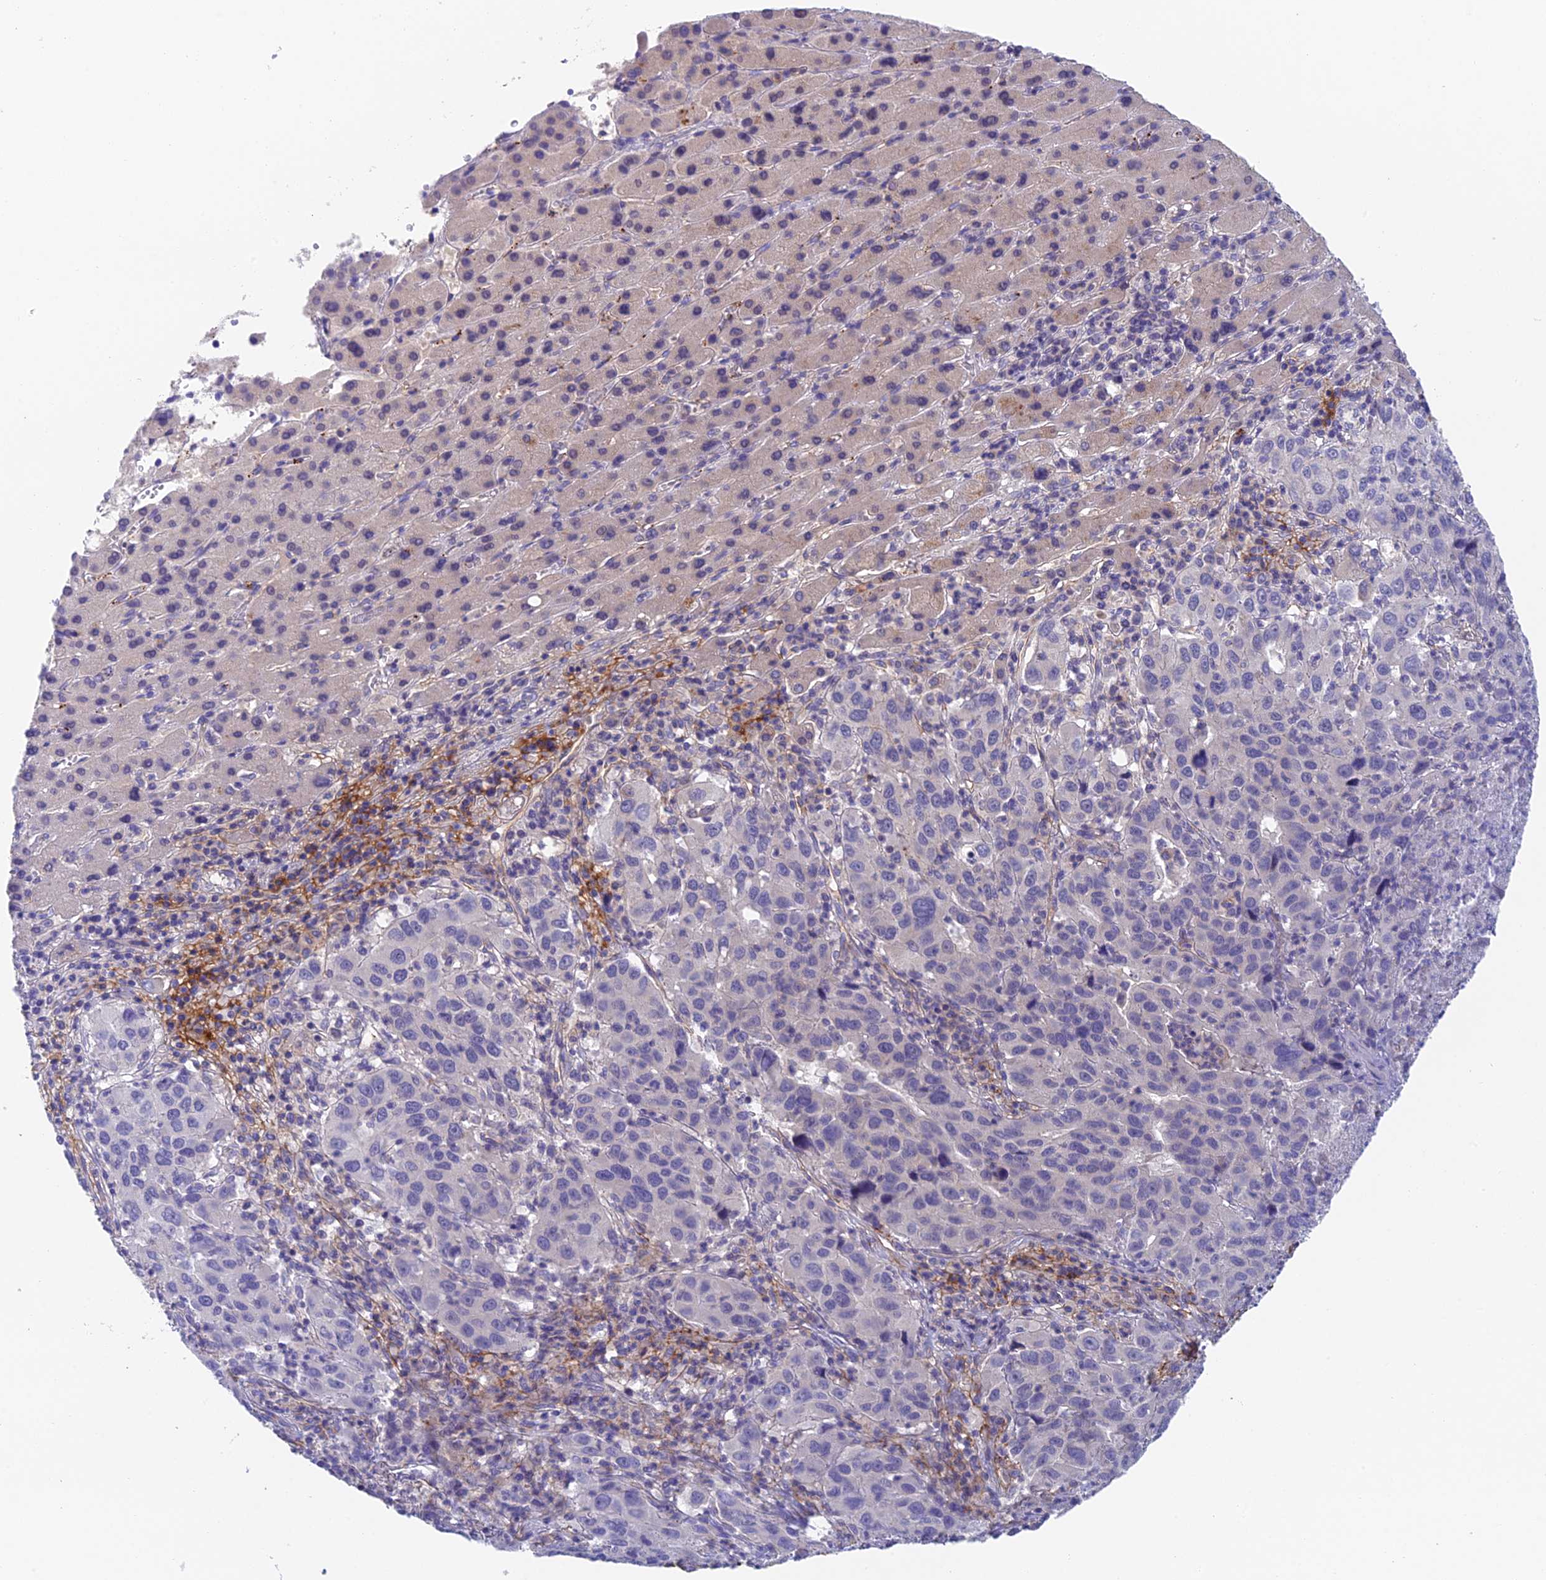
{"staining": {"intensity": "negative", "quantity": "none", "location": "none"}, "tissue": "liver cancer", "cell_type": "Tumor cells", "image_type": "cancer", "snomed": [{"axis": "morphology", "description": "Carcinoma, Hepatocellular, NOS"}, {"axis": "topography", "description": "Liver"}], "caption": "Tumor cells are negative for brown protein staining in liver cancer.", "gene": "ADAMTS13", "patient": {"sex": "male", "age": 63}}